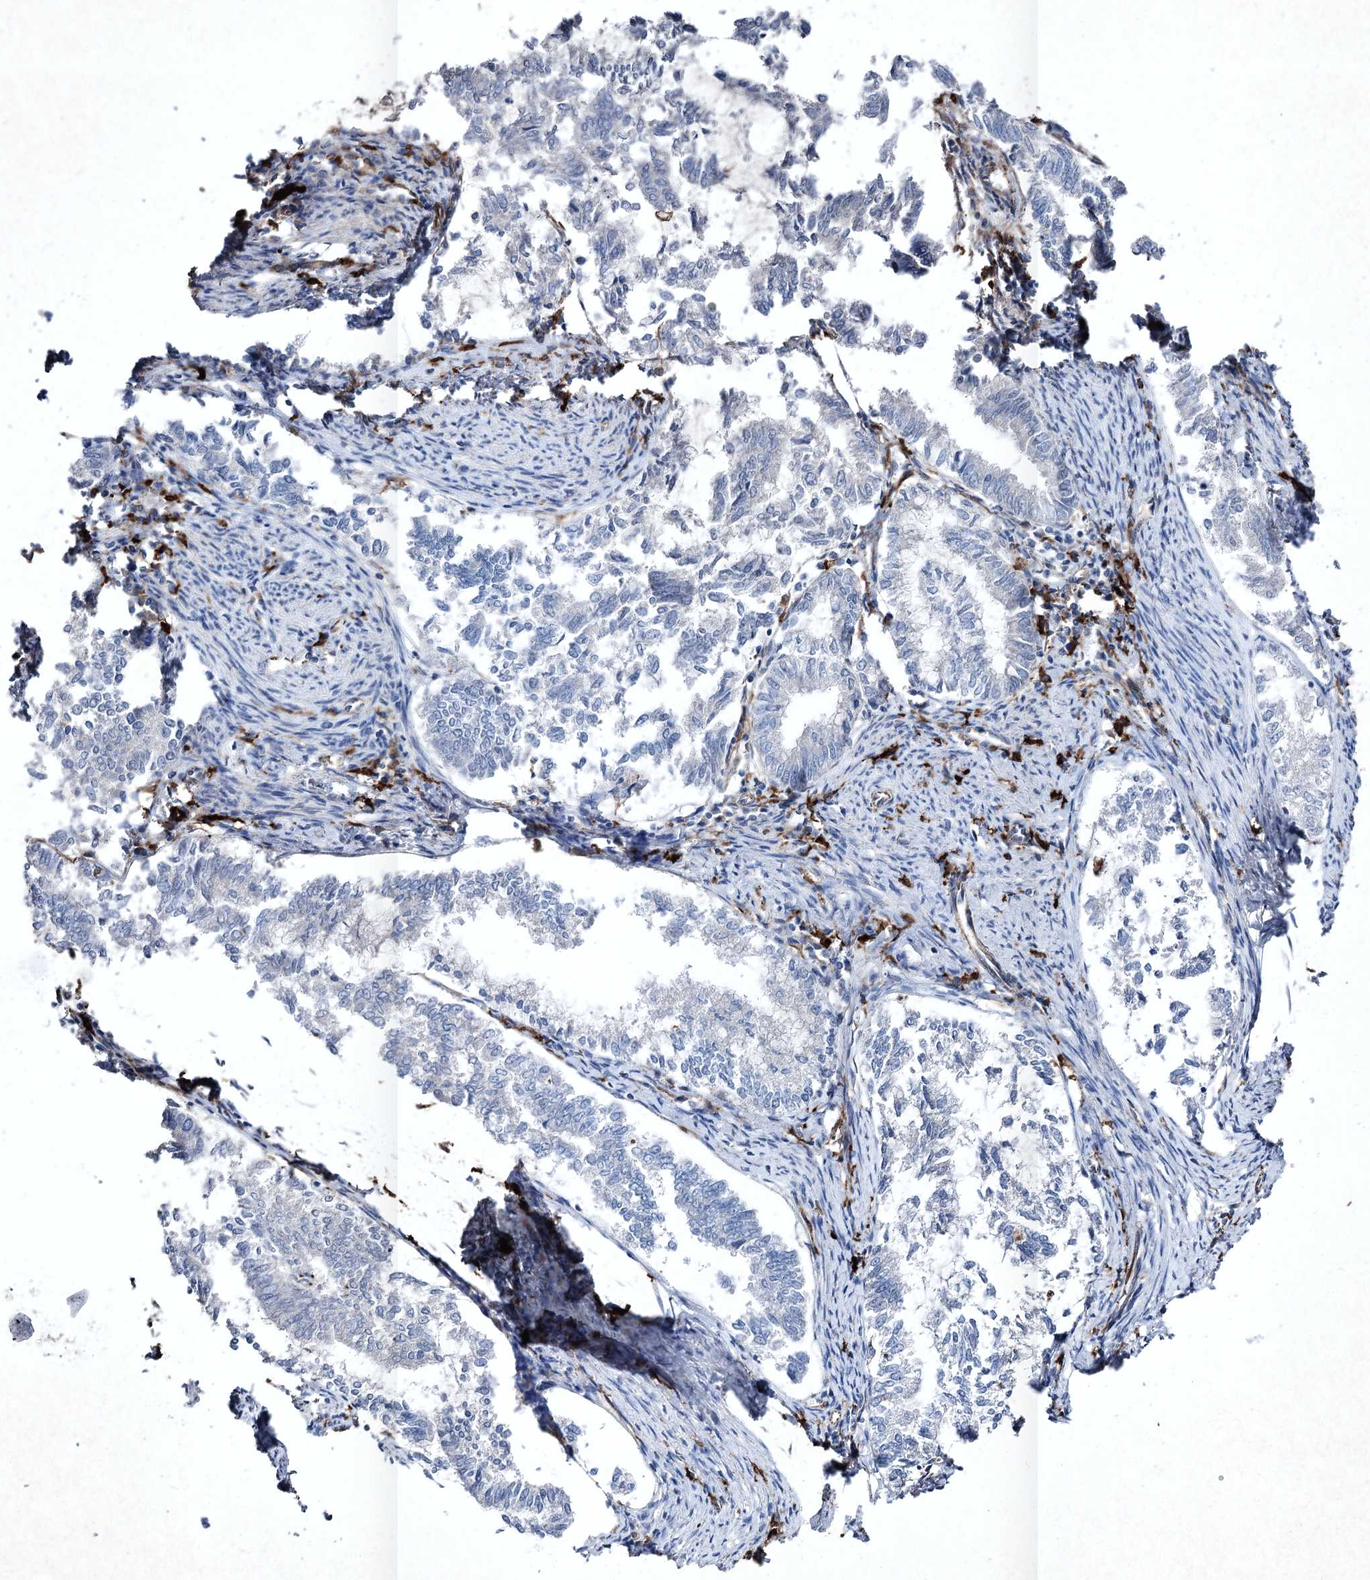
{"staining": {"intensity": "negative", "quantity": "none", "location": "none"}, "tissue": "endometrial cancer", "cell_type": "Tumor cells", "image_type": "cancer", "snomed": [{"axis": "morphology", "description": "Adenocarcinoma, NOS"}, {"axis": "topography", "description": "Endometrium"}], "caption": "Immunohistochemistry image of neoplastic tissue: human endometrial adenocarcinoma stained with DAB shows no significant protein staining in tumor cells. The staining is performed using DAB brown chromogen with nuclei counter-stained in using hematoxylin.", "gene": "CLEC4M", "patient": {"sex": "female", "age": 79}}